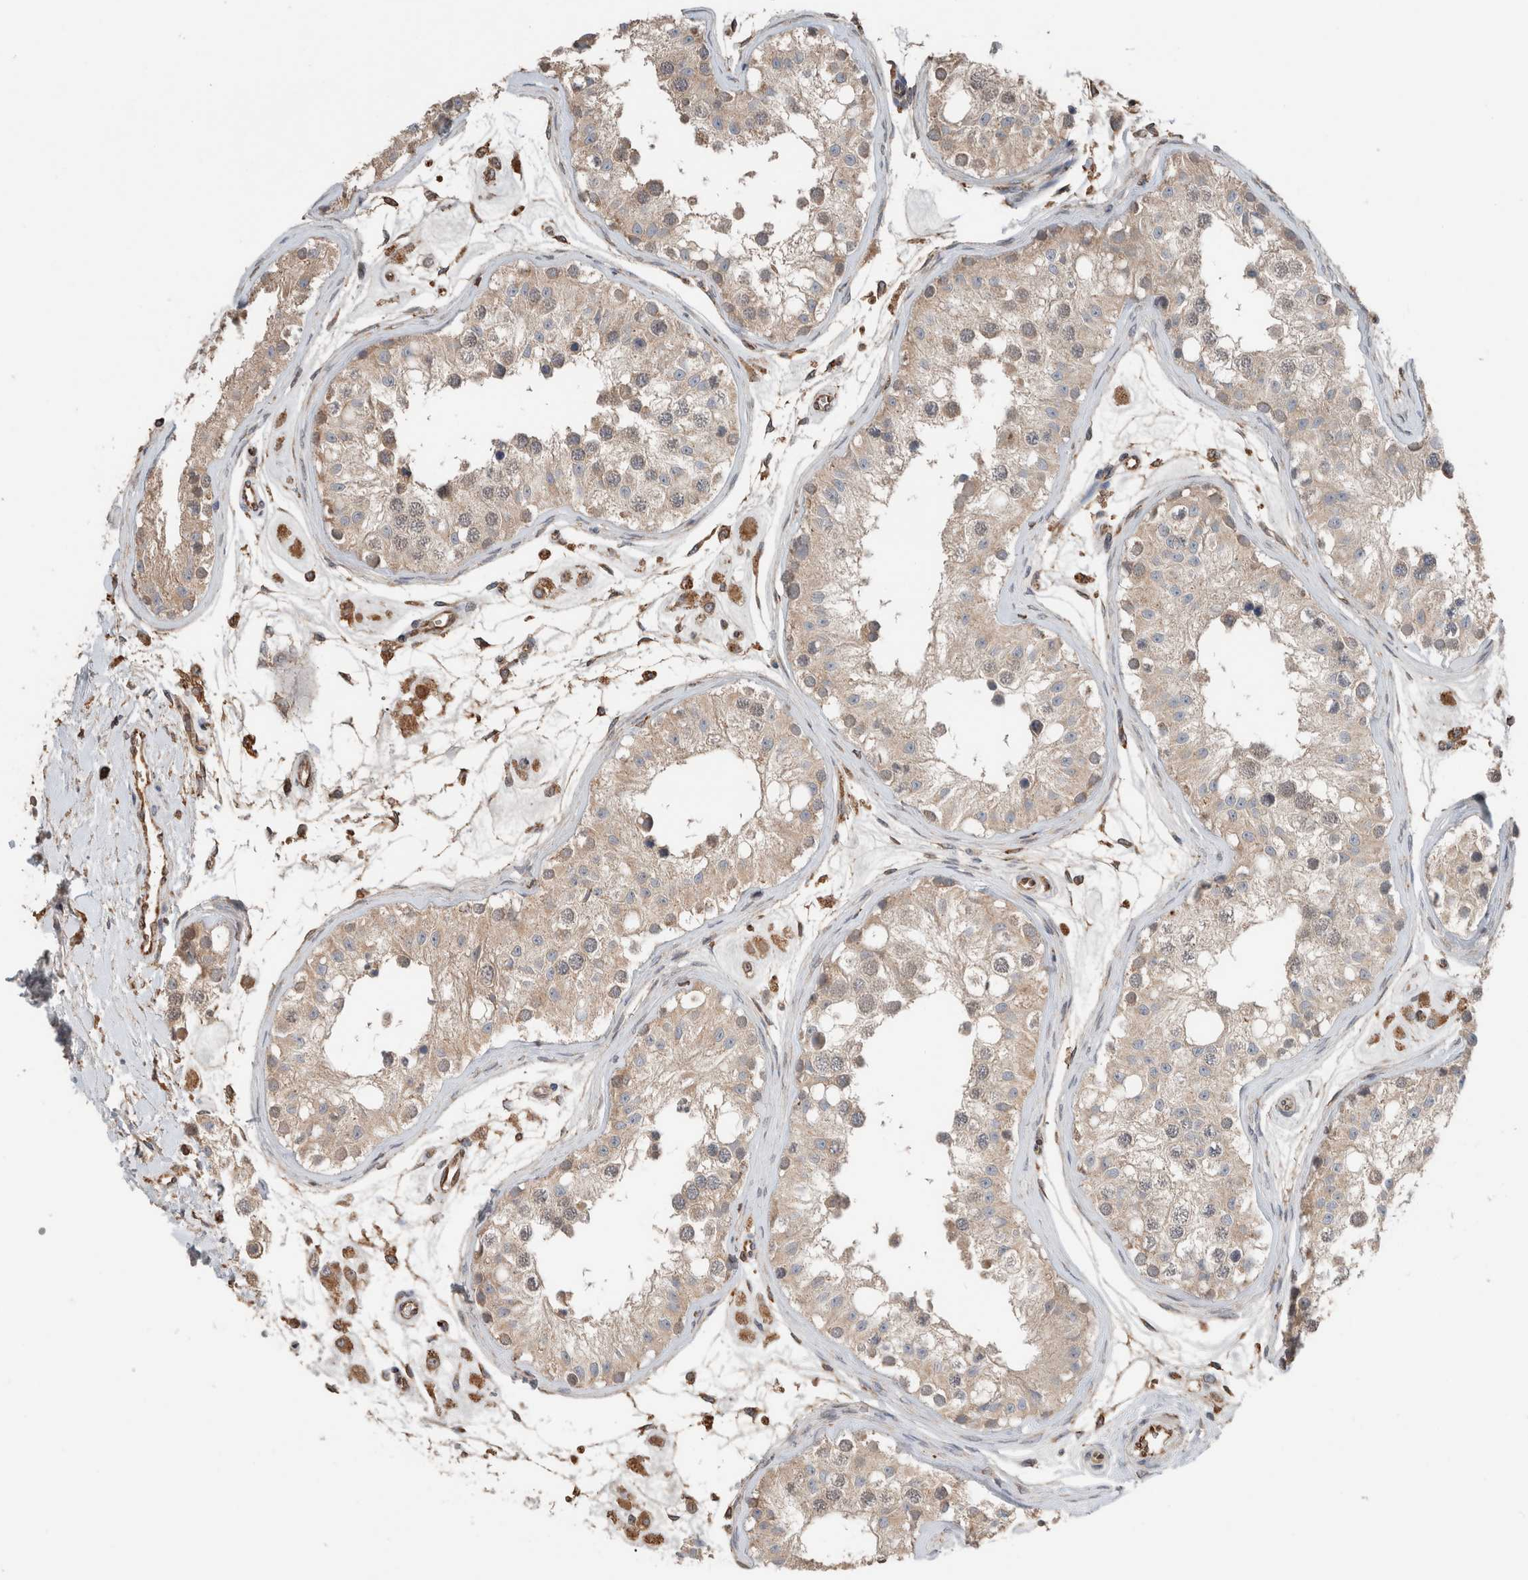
{"staining": {"intensity": "weak", "quantity": "25%-75%", "location": "cytoplasmic/membranous"}, "tissue": "testis", "cell_type": "Cells in seminiferous ducts", "image_type": "normal", "snomed": [{"axis": "morphology", "description": "Normal tissue, NOS"}, {"axis": "morphology", "description": "Adenocarcinoma, metastatic, NOS"}, {"axis": "topography", "description": "Testis"}], "caption": "Testis stained with immunohistochemistry reveals weak cytoplasmic/membranous positivity in approximately 25%-75% of cells in seminiferous ducts.", "gene": "ERAP2", "patient": {"sex": "male", "age": 26}}